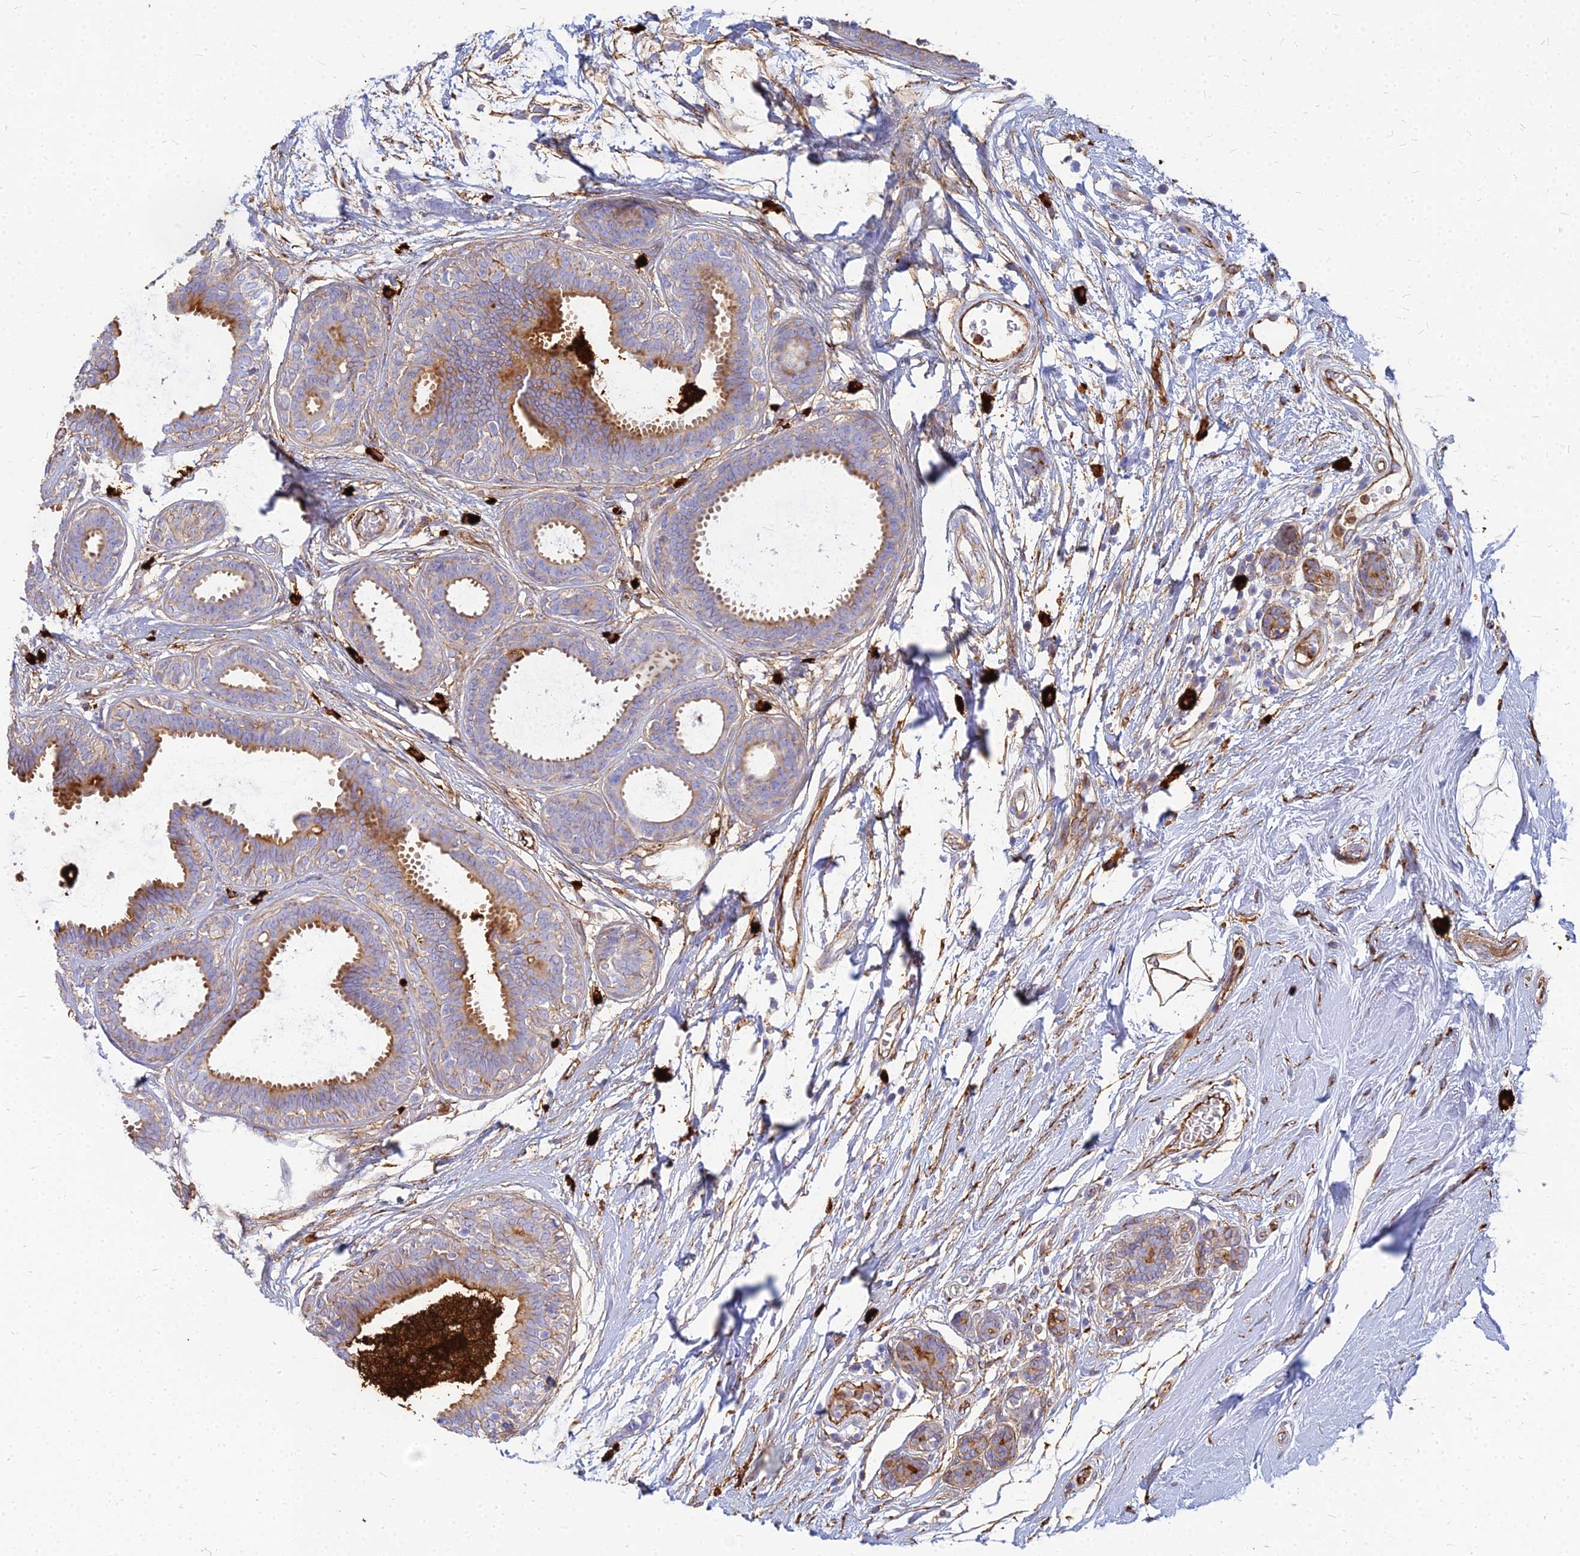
{"staining": {"intensity": "moderate", "quantity": ">75%", "location": "cytoplasmic/membranous"}, "tissue": "breast cancer", "cell_type": "Tumor cells", "image_type": "cancer", "snomed": [{"axis": "morphology", "description": "Lobular carcinoma"}, {"axis": "topography", "description": "Breast"}], "caption": "Moderate cytoplasmic/membranous protein positivity is present in approximately >75% of tumor cells in breast cancer.", "gene": "VAT1", "patient": {"sex": "female", "age": 58}}